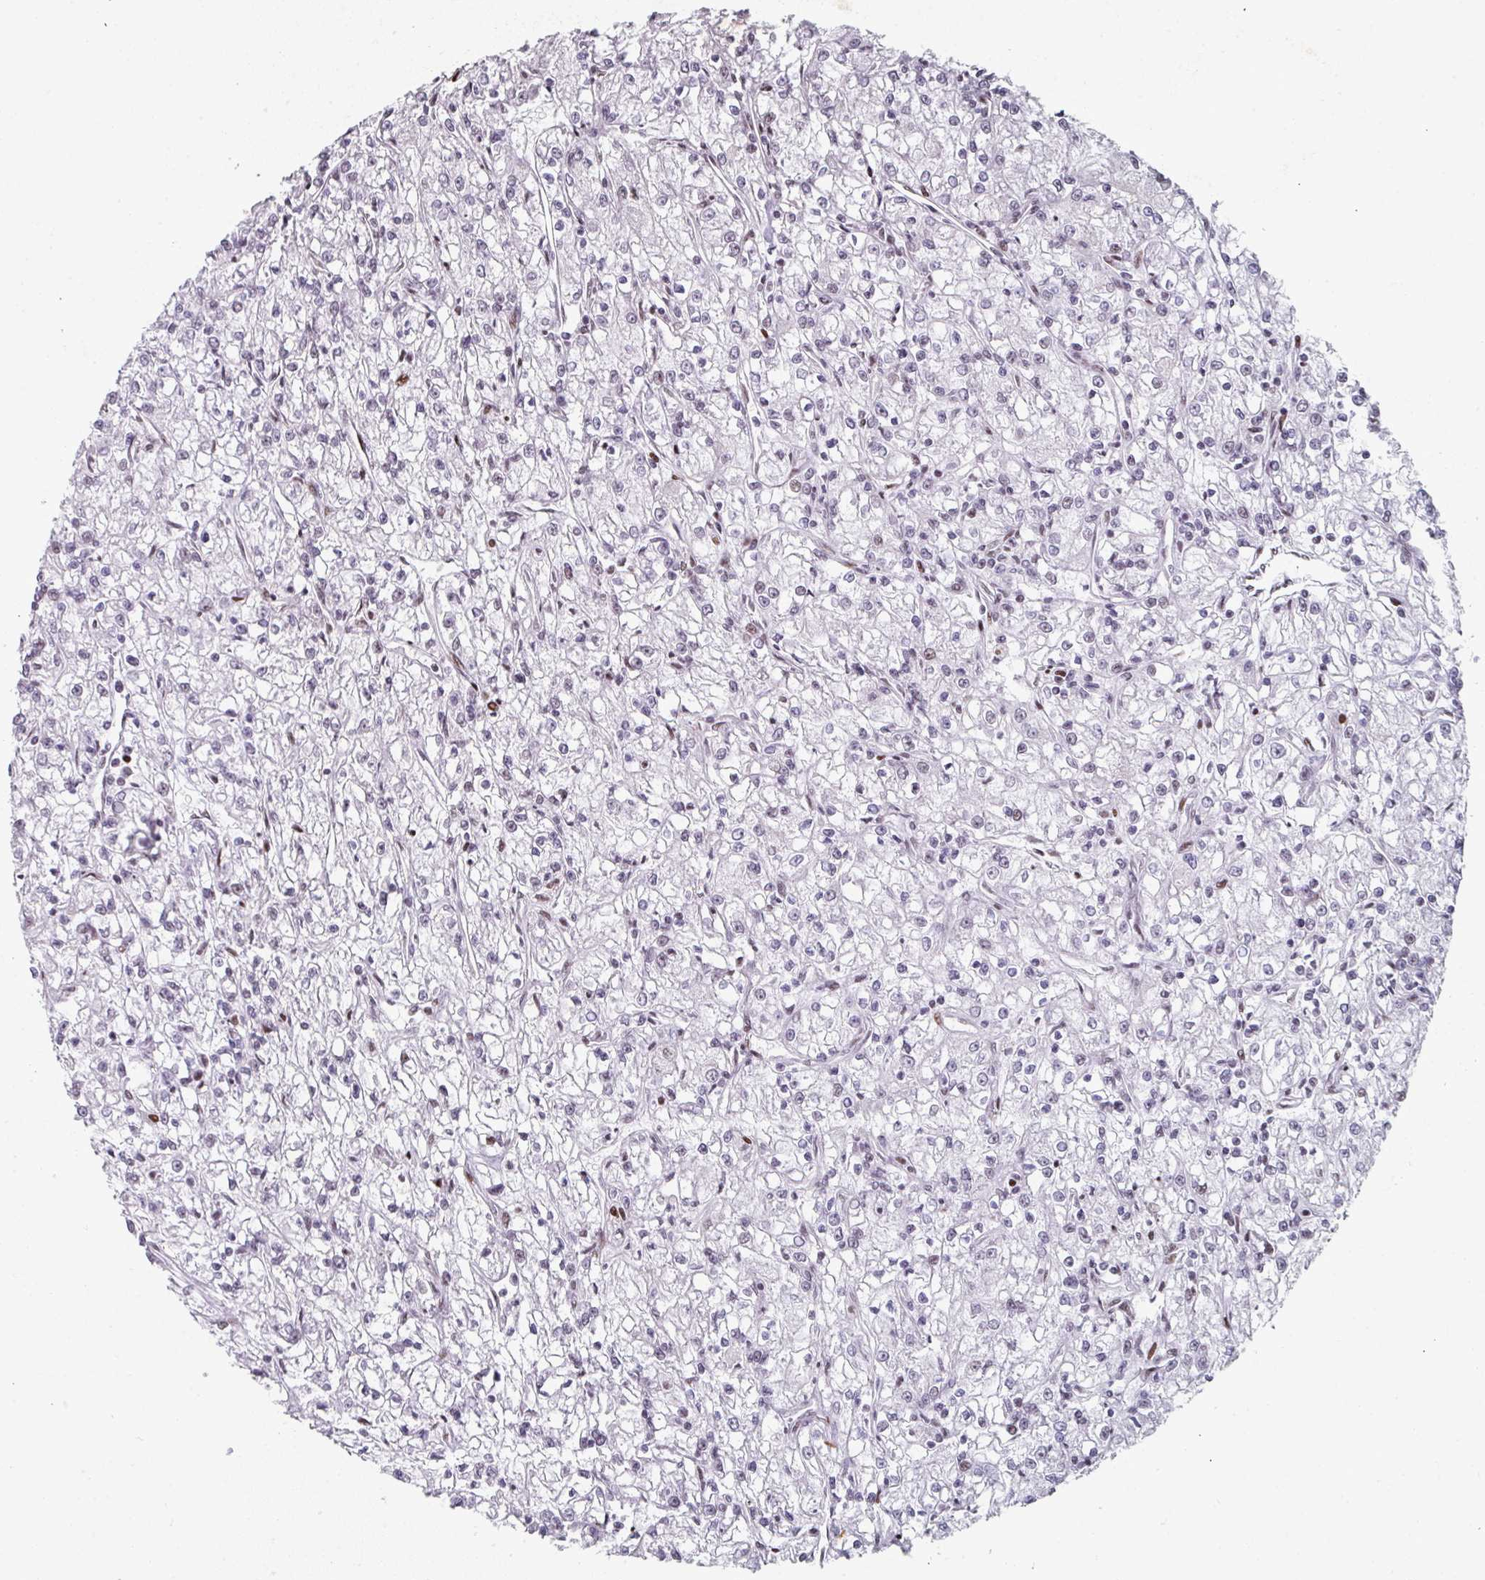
{"staining": {"intensity": "negative", "quantity": "none", "location": "none"}, "tissue": "renal cancer", "cell_type": "Tumor cells", "image_type": "cancer", "snomed": [{"axis": "morphology", "description": "Adenocarcinoma, NOS"}, {"axis": "topography", "description": "Kidney"}], "caption": "Immunohistochemistry photomicrograph of neoplastic tissue: adenocarcinoma (renal) stained with DAB (3,3'-diaminobenzidine) displays no significant protein positivity in tumor cells.", "gene": "SF3B5", "patient": {"sex": "female", "age": 59}}